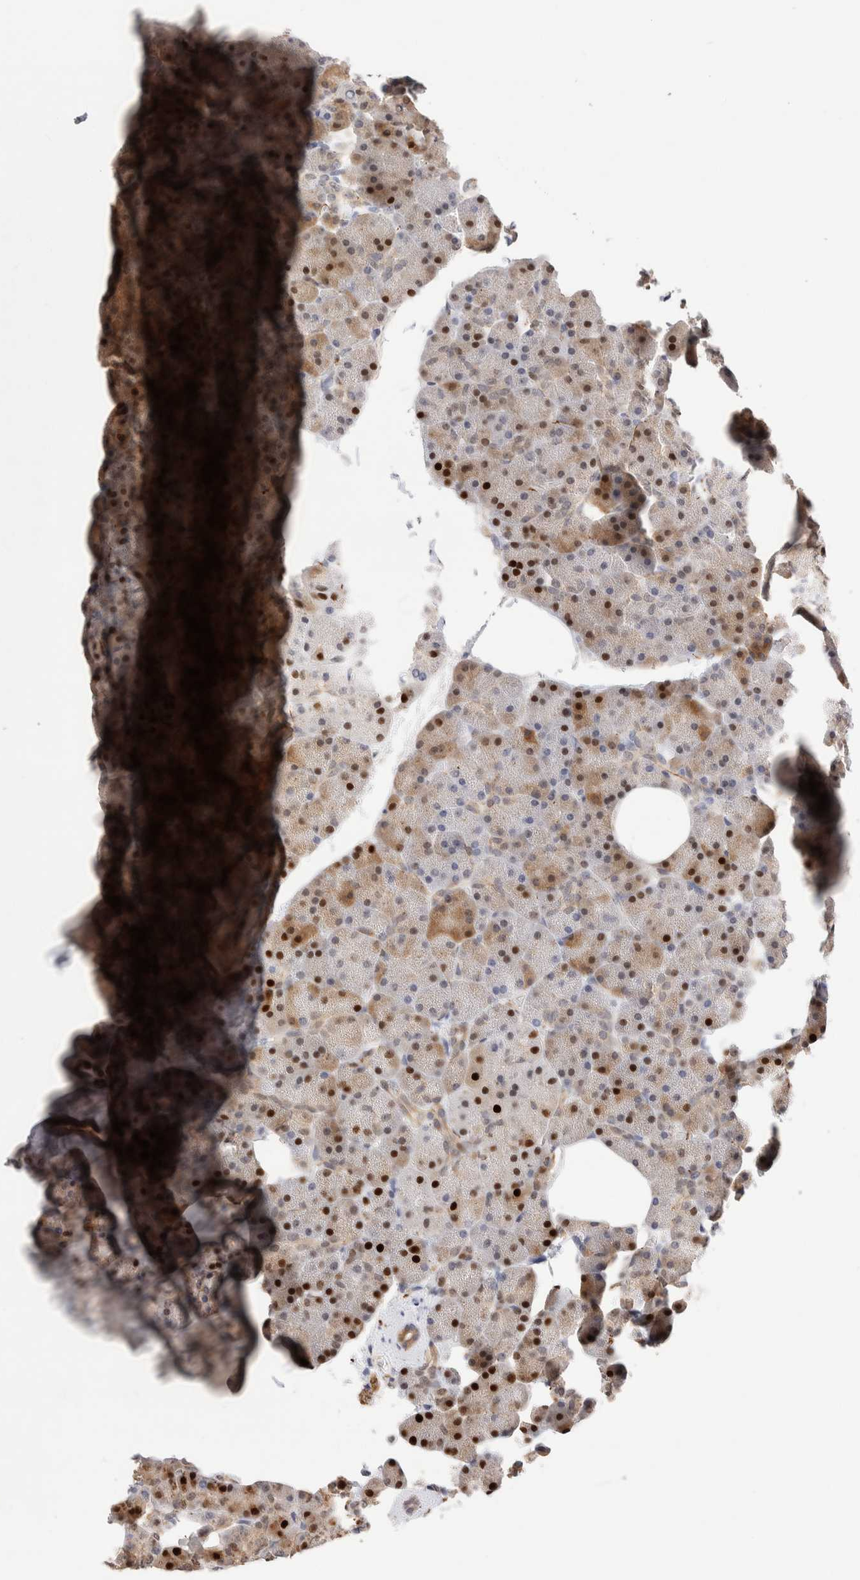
{"staining": {"intensity": "strong", "quantity": "25%-75%", "location": "cytoplasmic/membranous,nuclear"}, "tissue": "pancreas", "cell_type": "Exocrine glandular cells", "image_type": "normal", "snomed": [{"axis": "morphology", "description": "Normal tissue, NOS"}, {"axis": "morphology", "description": "Carcinoid, malignant, NOS"}, {"axis": "topography", "description": "Pancreas"}], "caption": "Exocrine glandular cells exhibit high levels of strong cytoplasmic/membranous,nuclear positivity in approximately 25%-75% of cells in unremarkable pancreas. The staining was performed using DAB to visualize the protein expression in brown, while the nuclei were stained in blue with hematoxylin (Magnification: 20x).", "gene": "NSMAF", "patient": {"sex": "female", "age": 35}}